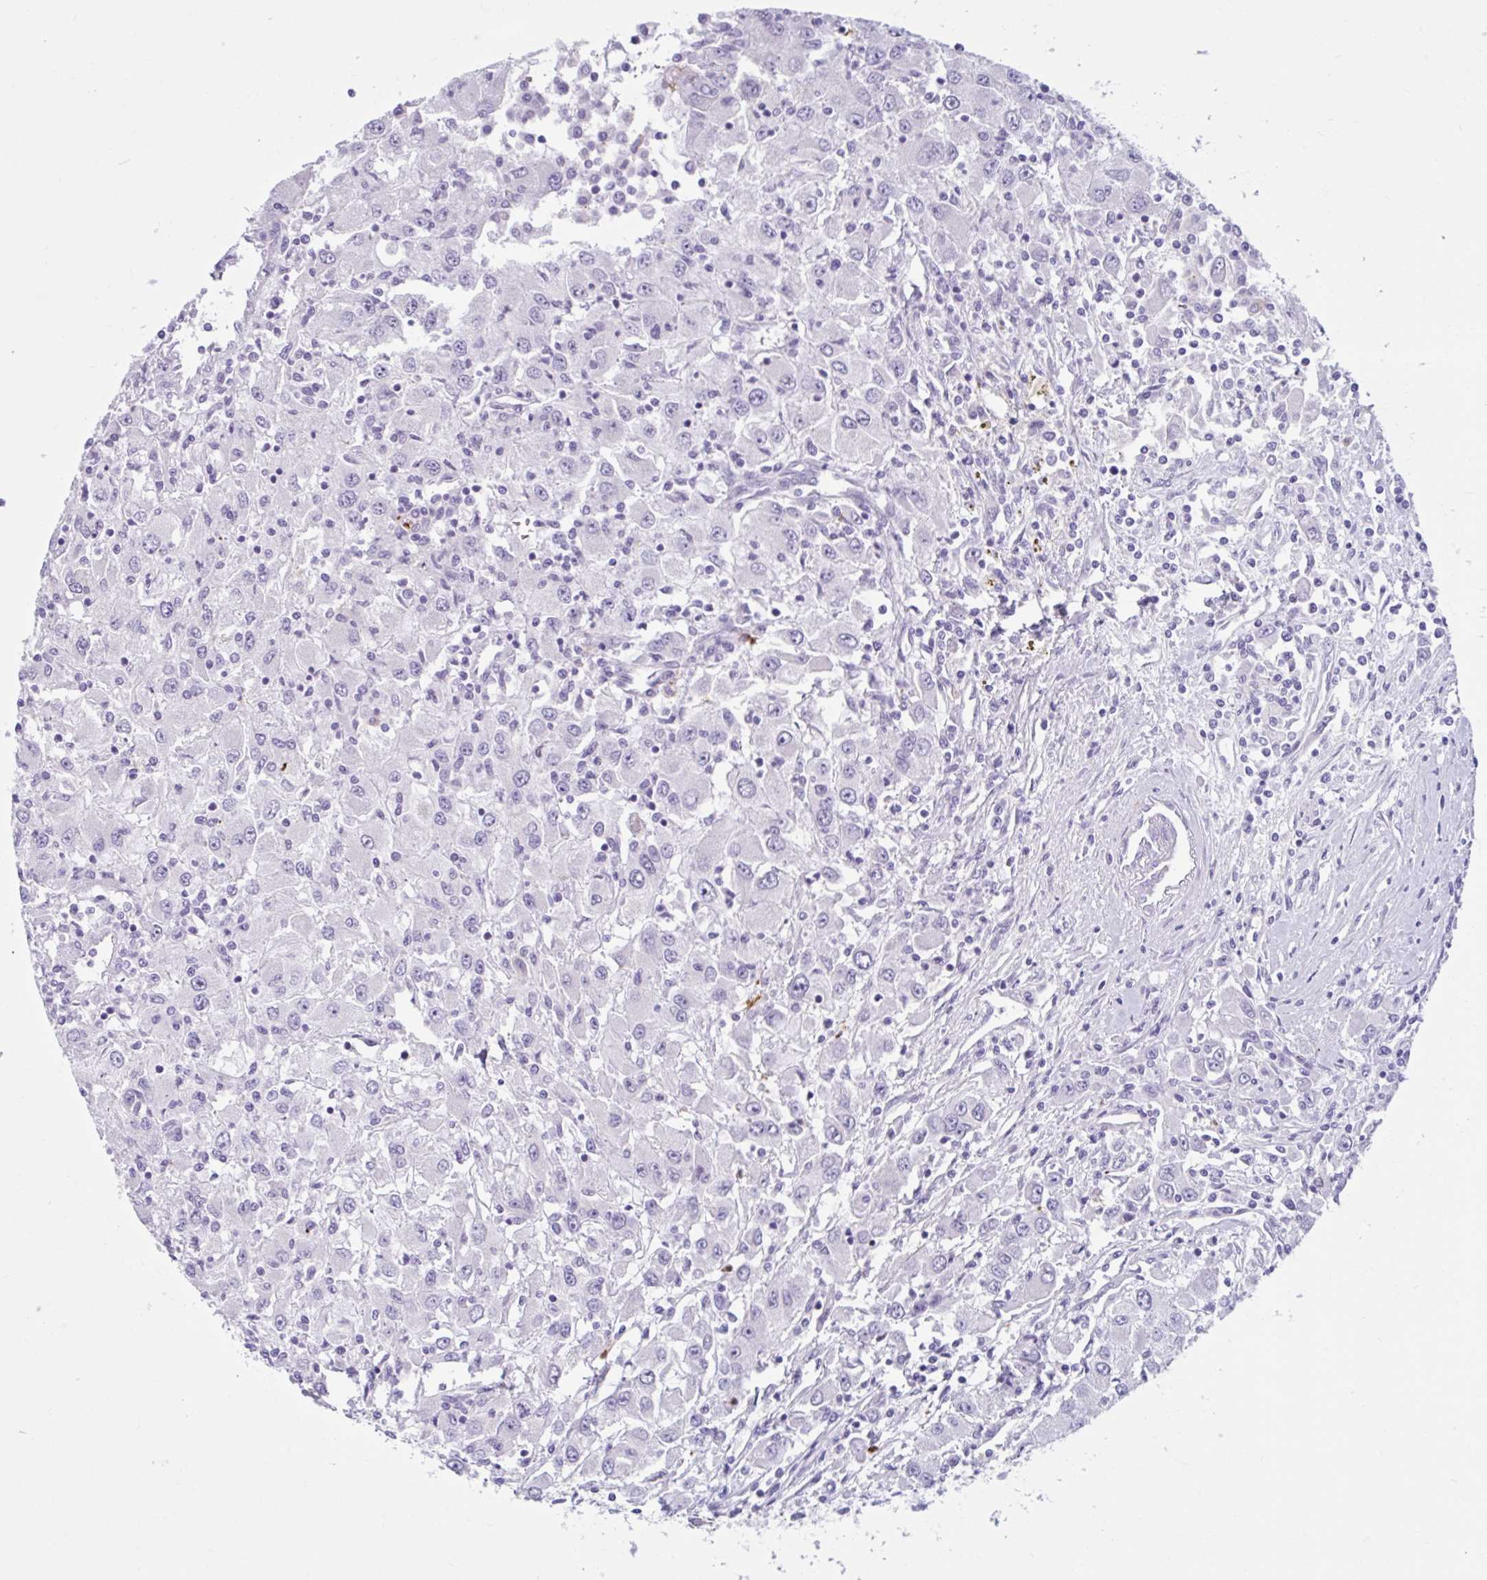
{"staining": {"intensity": "negative", "quantity": "none", "location": "none"}, "tissue": "renal cancer", "cell_type": "Tumor cells", "image_type": "cancer", "snomed": [{"axis": "morphology", "description": "Adenocarcinoma, NOS"}, {"axis": "topography", "description": "Kidney"}], "caption": "There is no significant expression in tumor cells of adenocarcinoma (renal).", "gene": "CEP120", "patient": {"sex": "female", "age": 67}}